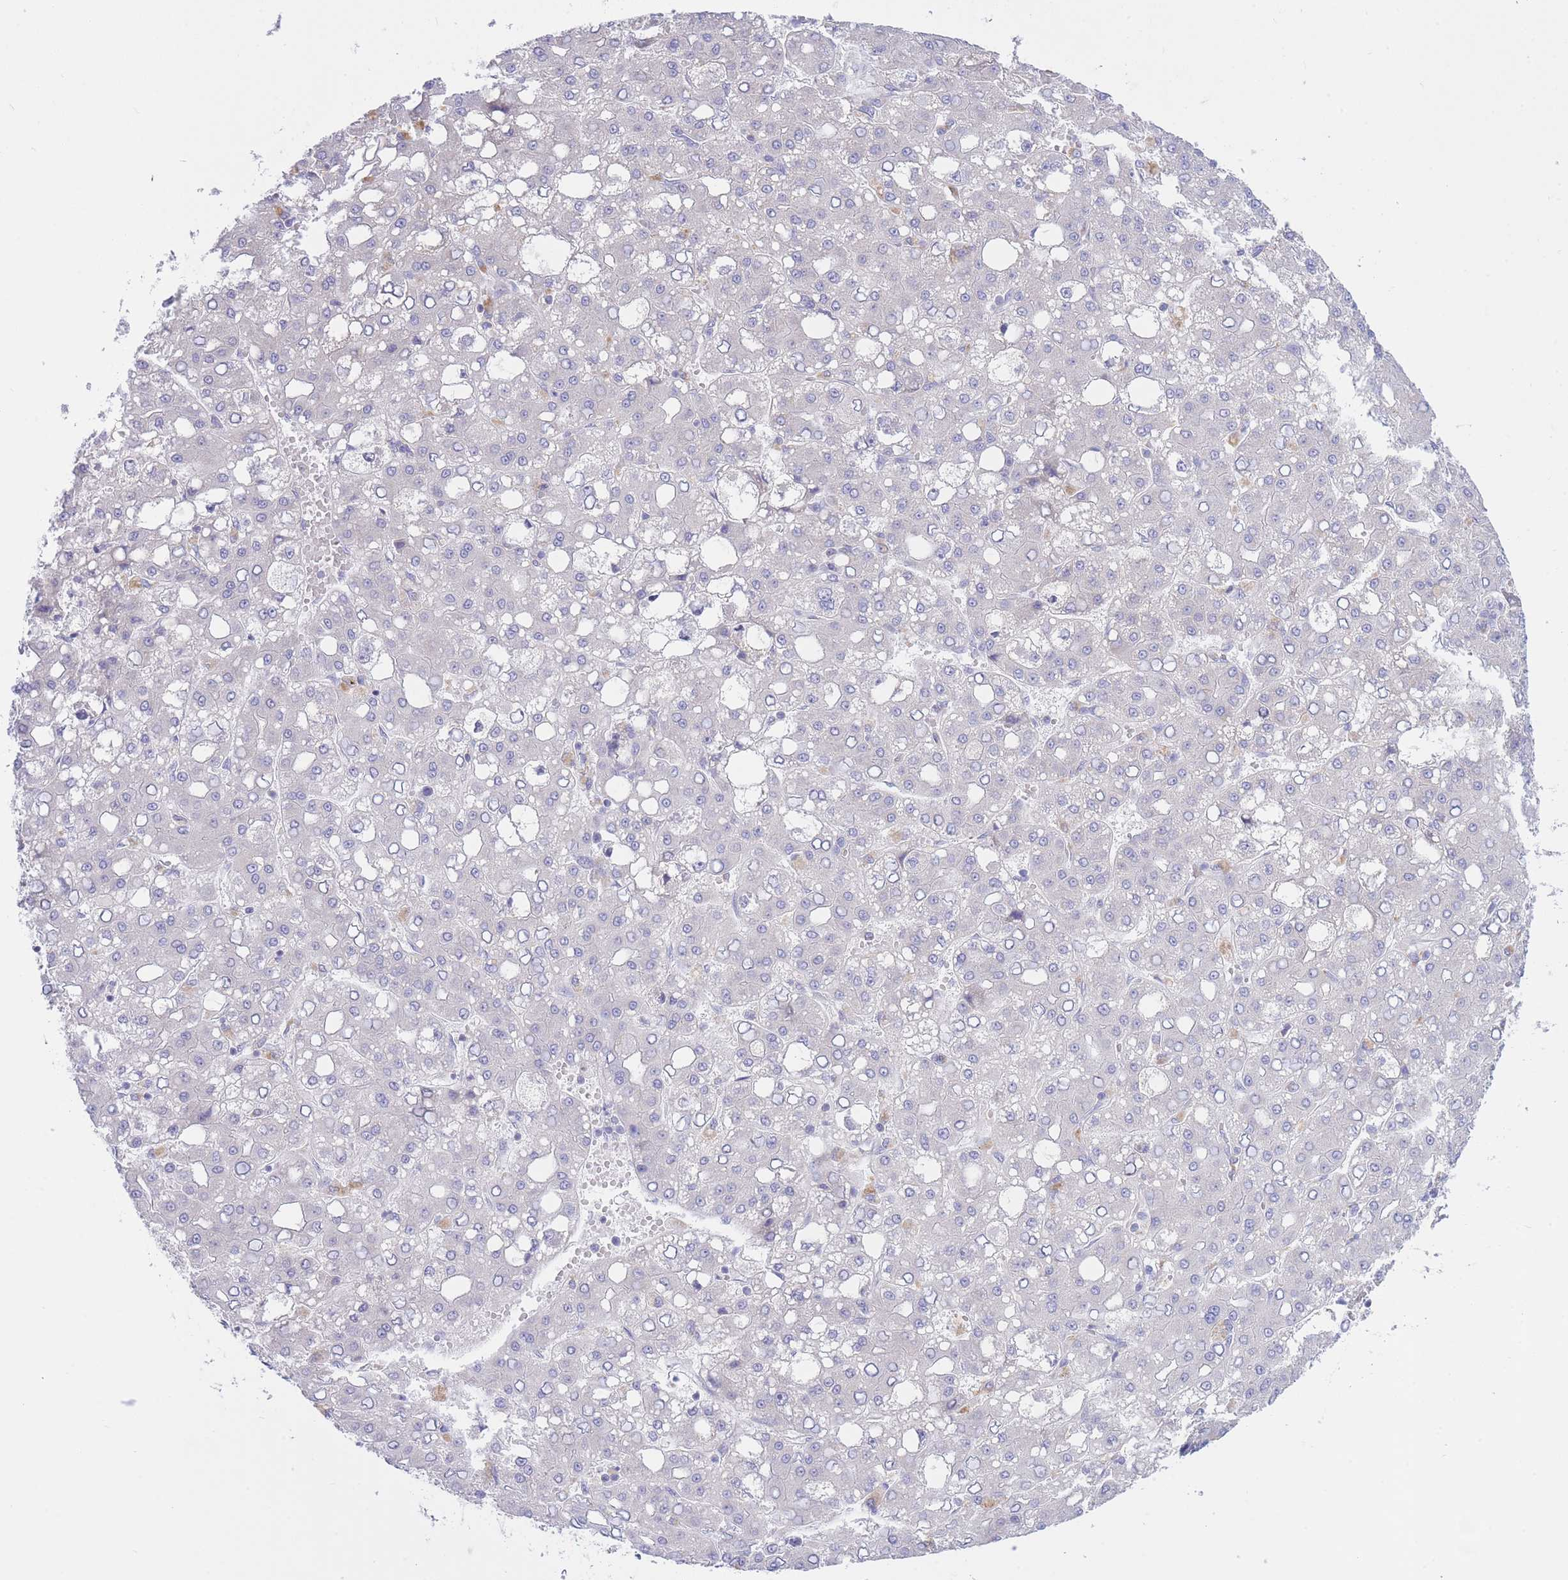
{"staining": {"intensity": "negative", "quantity": "none", "location": "none"}, "tissue": "liver cancer", "cell_type": "Tumor cells", "image_type": "cancer", "snomed": [{"axis": "morphology", "description": "Carcinoma, Hepatocellular, NOS"}, {"axis": "topography", "description": "Liver"}], "caption": "IHC of hepatocellular carcinoma (liver) reveals no staining in tumor cells.", "gene": "NANP", "patient": {"sex": "male", "age": 65}}